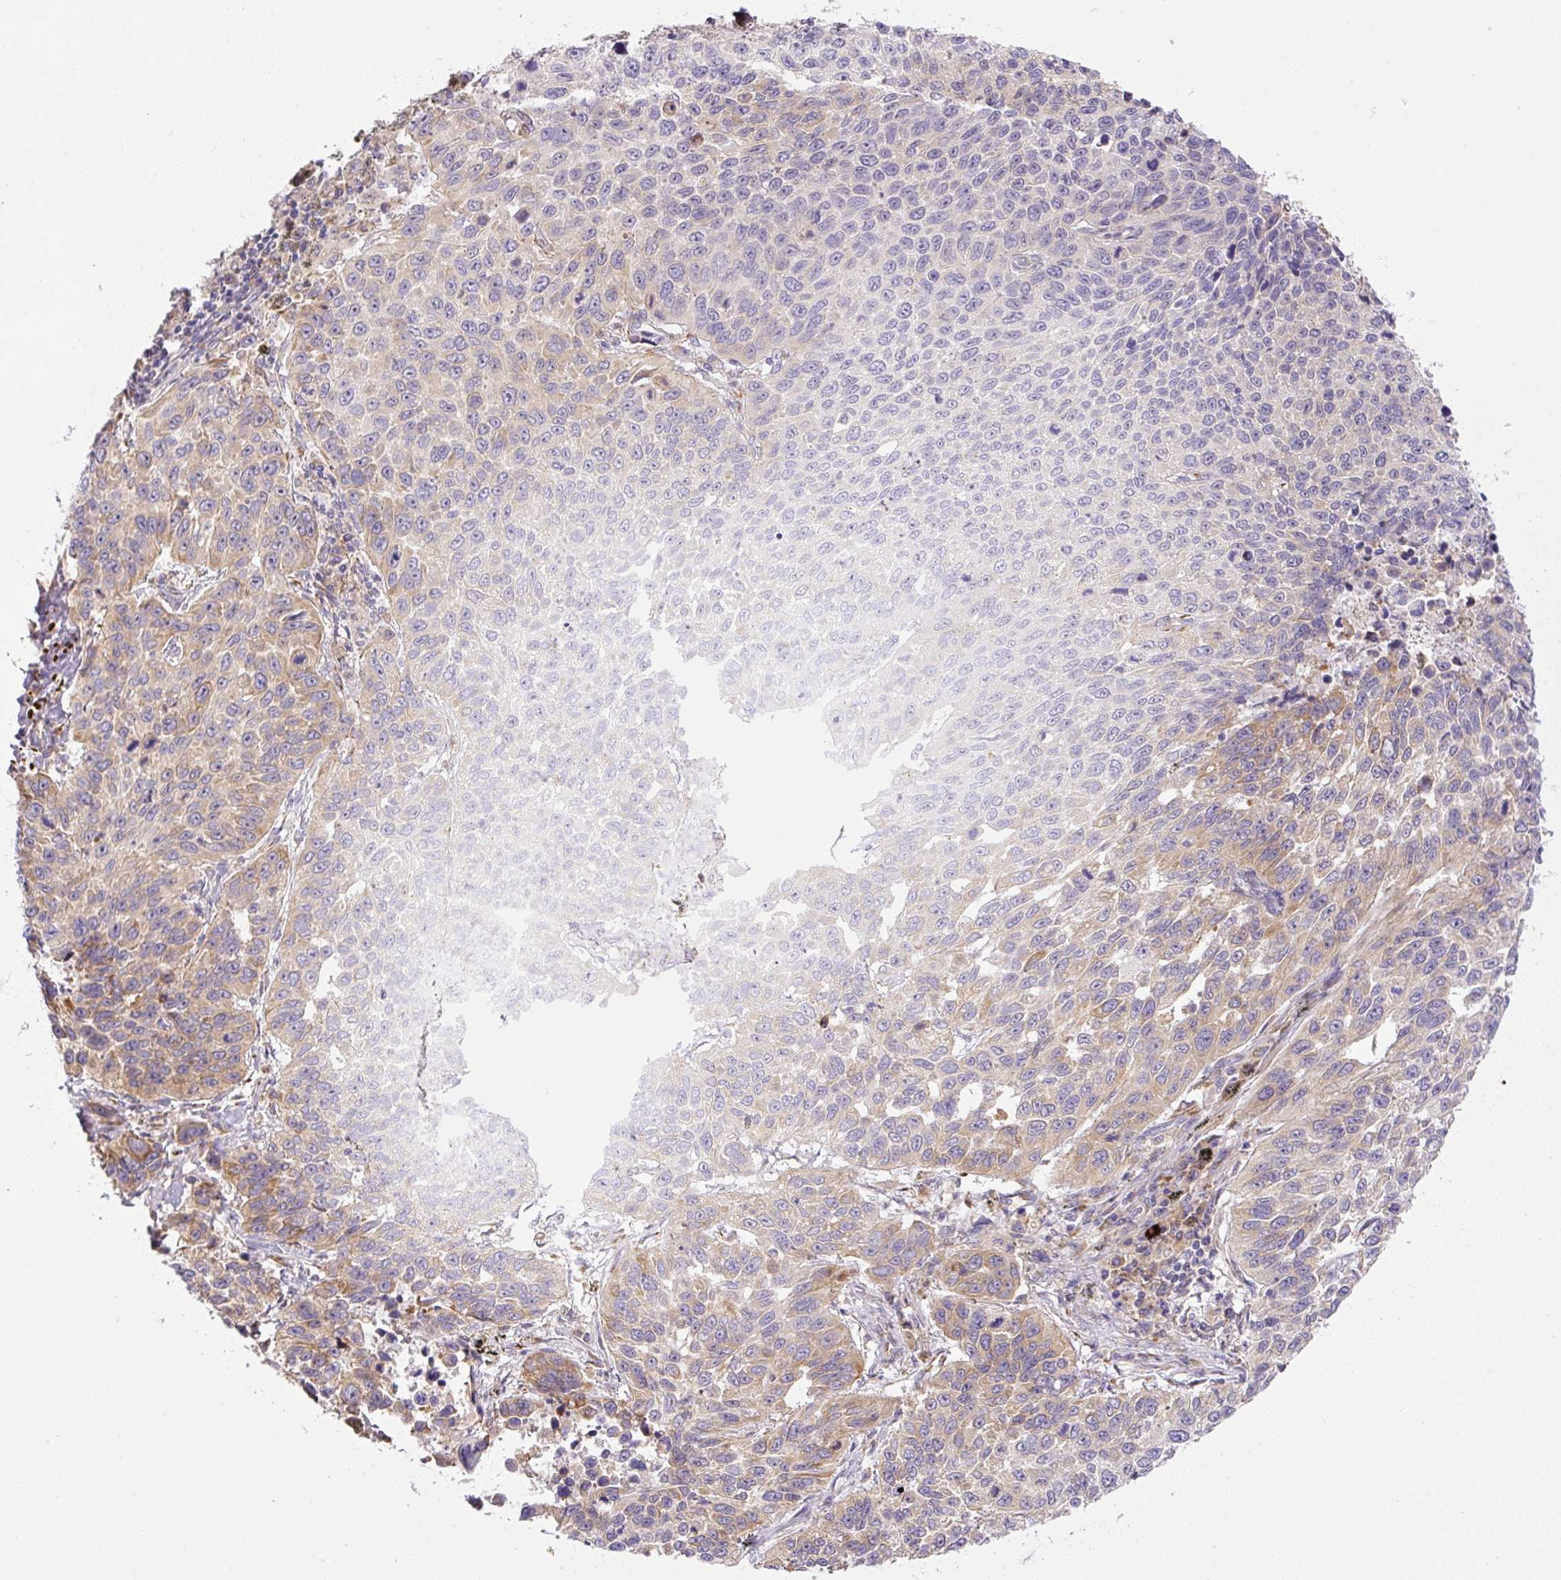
{"staining": {"intensity": "moderate", "quantity": "25%-75%", "location": "cytoplasmic/membranous"}, "tissue": "lung cancer", "cell_type": "Tumor cells", "image_type": "cancer", "snomed": [{"axis": "morphology", "description": "Squamous cell carcinoma, NOS"}, {"axis": "topography", "description": "Lung"}], "caption": "The image demonstrates staining of lung squamous cell carcinoma, revealing moderate cytoplasmic/membranous protein expression (brown color) within tumor cells.", "gene": "POFUT1", "patient": {"sex": "male", "age": 62}}